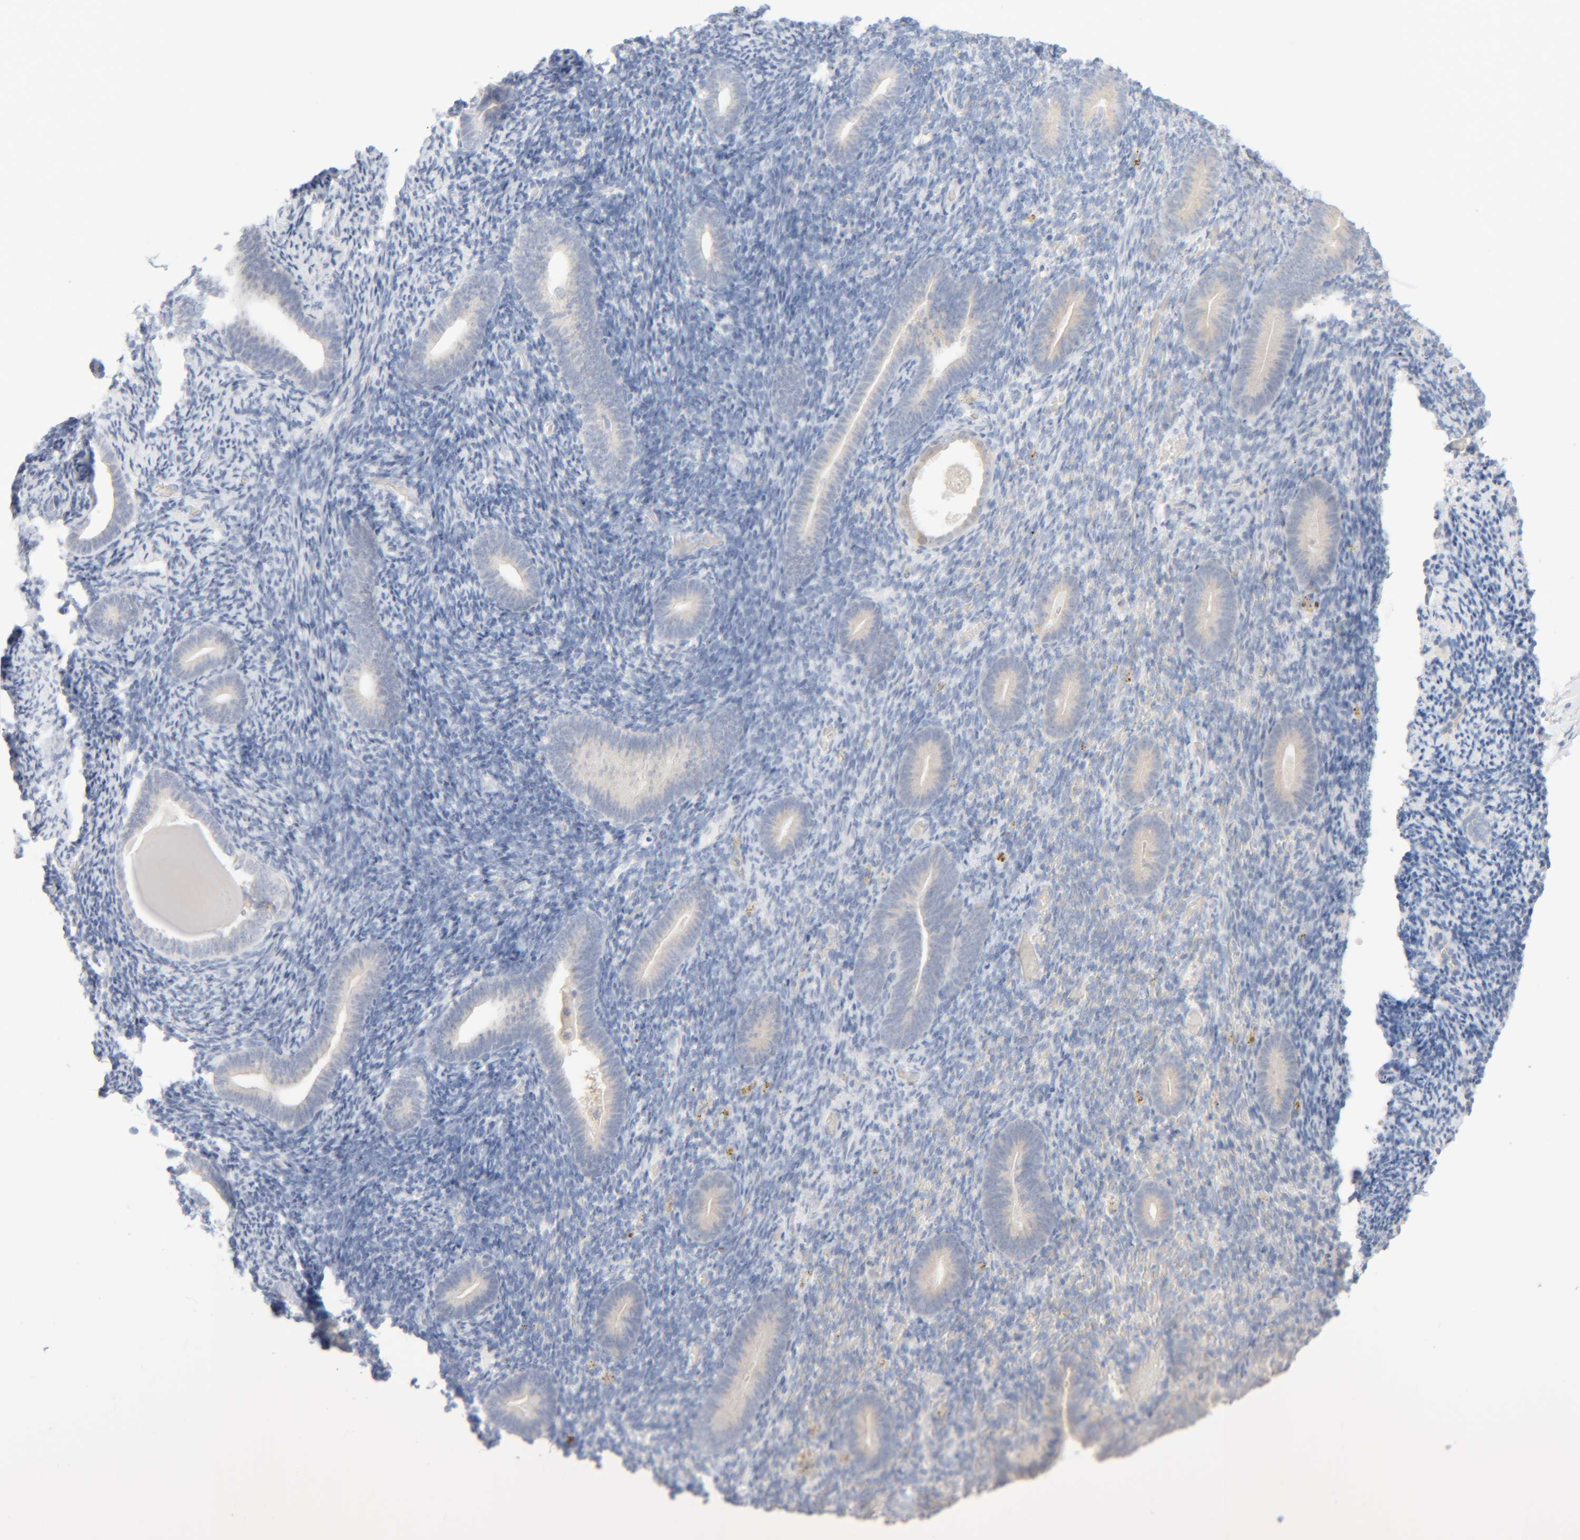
{"staining": {"intensity": "negative", "quantity": "none", "location": "none"}, "tissue": "endometrium", "cell_type": "Cells in endometrial stroma", "image_type": "normal", "snomed": [{"axis": "morphology", "description": "Normal tissue, NOS"}, {"axis": "topography", "description": "Endometrium"}], "caption": "Immunohistochemical staining of benign human endometrium demonstrates no significant expression in cells in endometrial stroma. The staining was performed using DAB to visualize the protein expression in brown, while the nuclei were stained in blue with hematoxylin (Magnification: 20x).", "gene": "RIDA", "patient": {"sex": "female", "age": 51}}